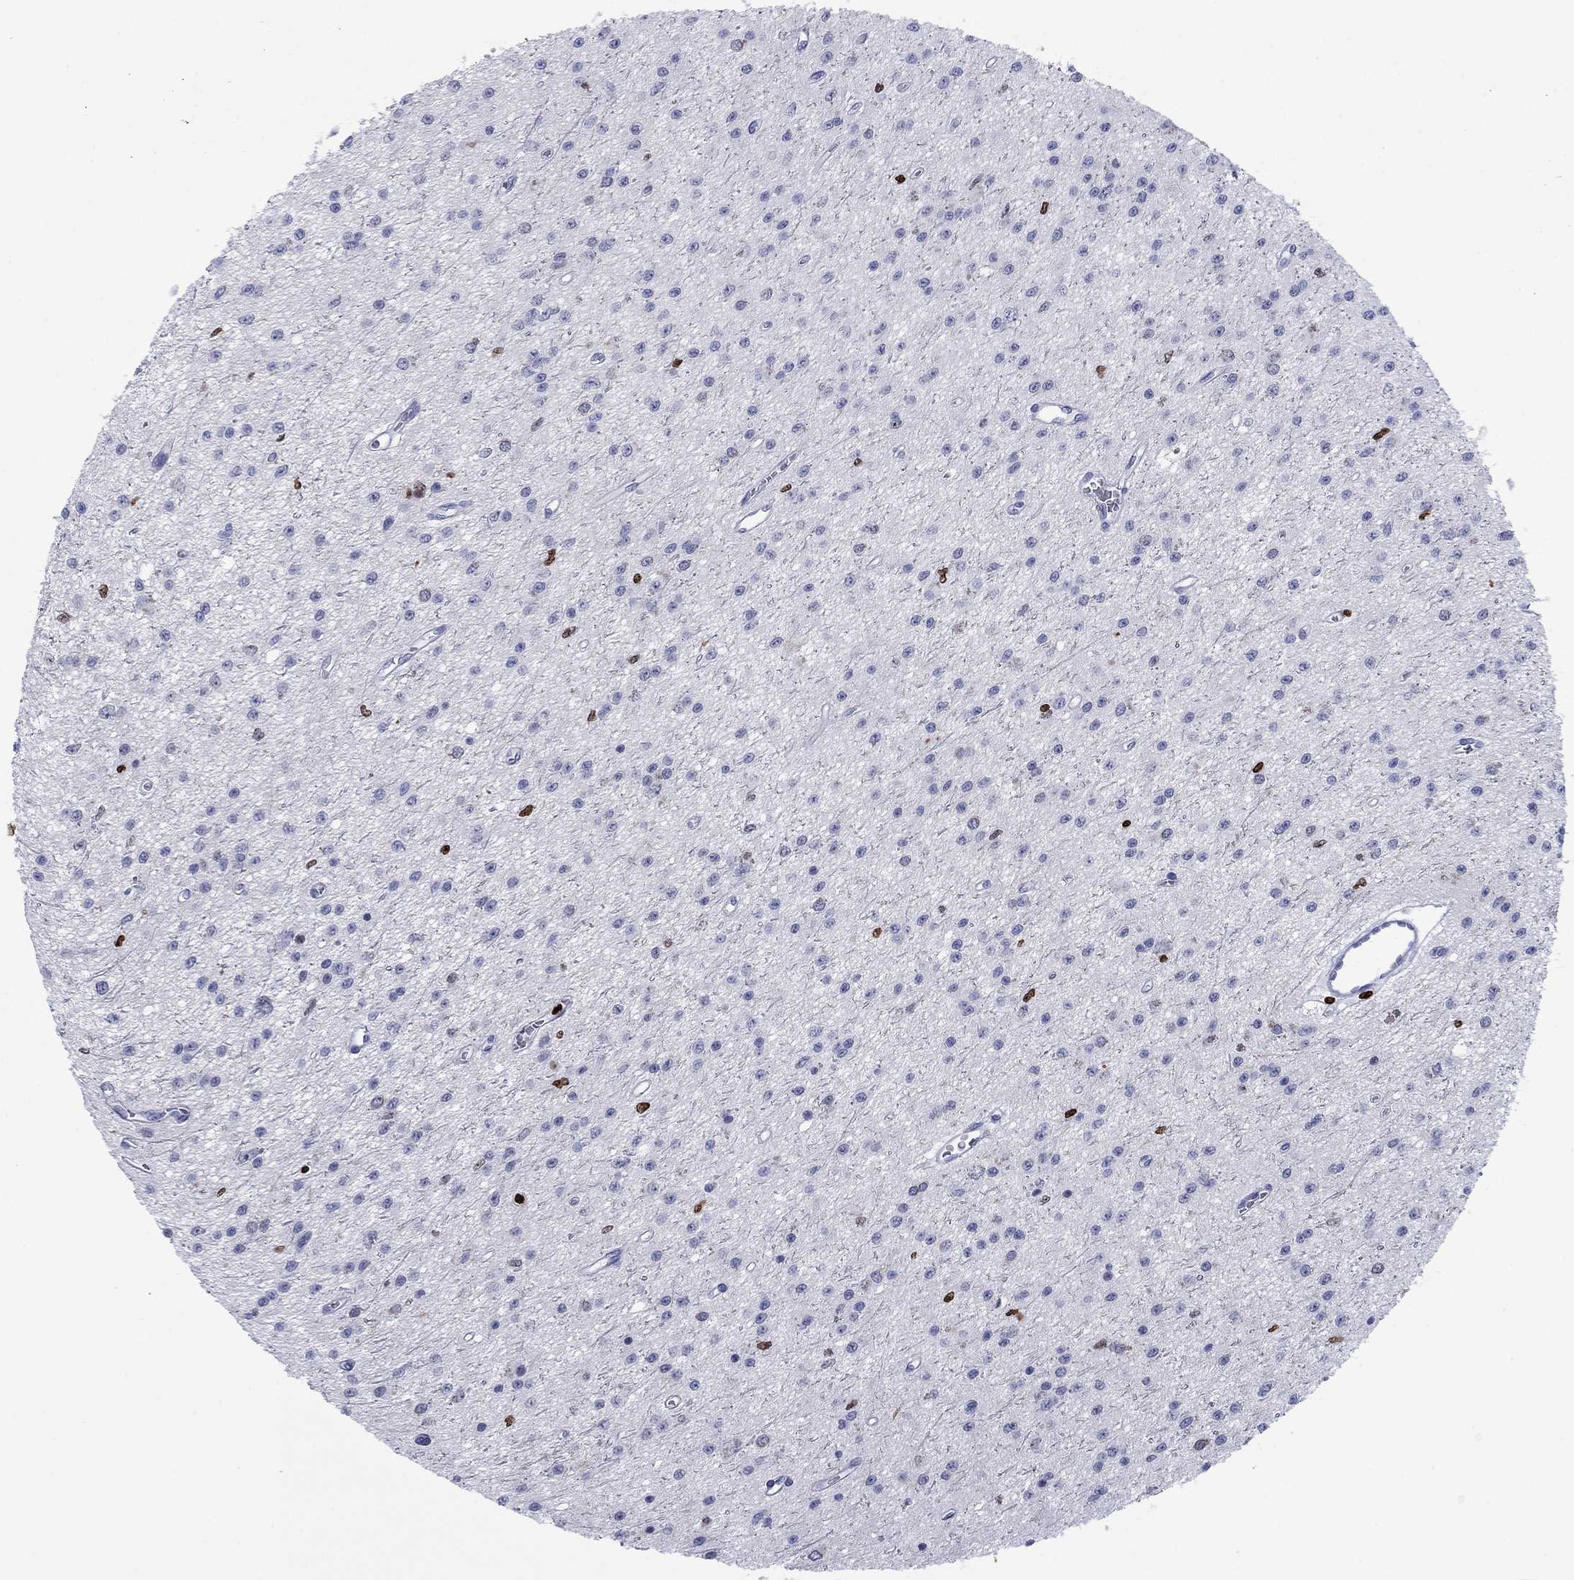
{"staining": {"intensity": "negative", "quantity": "none", "location": "none"}, "tissue": "glioma", "cell_type": "Tumor cells", "image_type": "cancer", "snomed": [{"axis": "morphology", "description": "Glioma, malignant, Low grade"}, {"axis": "topography", "description": "Brain"}], "caption": "Human glioma stained for a protein using immunohistochemistry (IHC) displays no positivity in tumor cells.", "gene": "H1-5", "patient": {"sex": "female", "age": 45}}